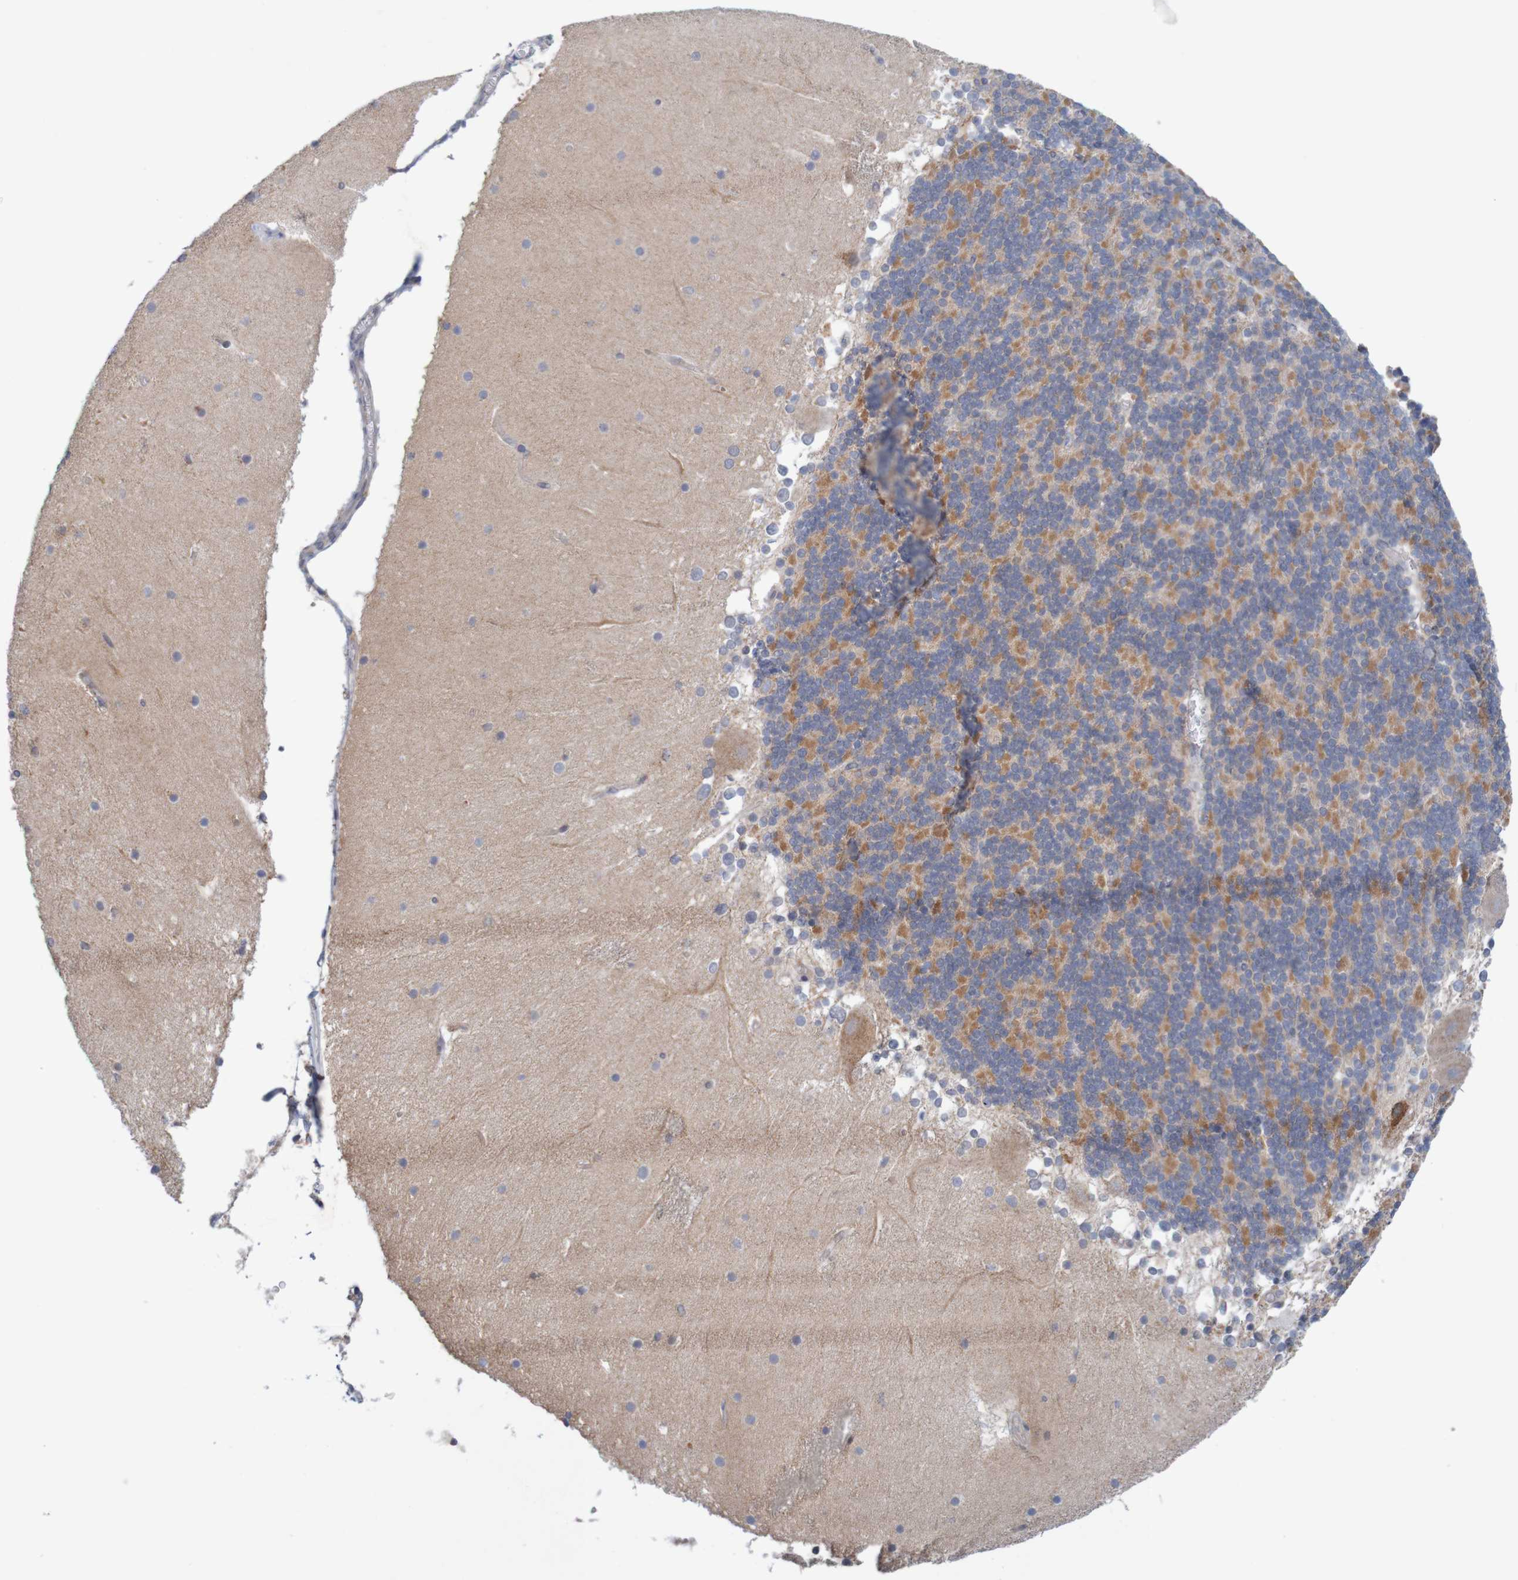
{"staining": {"intensity": "moderate", "quantity": "25%-75%", "location": "cytoplasmic/membranous"}, "tissue": "cerebellum", "cell_type": "Cells in granular layer", "image_type": "normal", "snomed": [{"axis": "morphology", "description": "Normal tissue, NOS"}, {"axis": "topography", "description": "Cerebellum"}], "caption": "Immunohistochemical staining of benign cerebellum displays 25%-75% levels of moderate cytoplasmic/membranous protein expression in about 25%-75% of cells in granular layer. The staining was performed using DAB (3,3'-diaminobenzidine), with brown indicating positive protein expression. Nuclei are stained blue with hematoxylin.", "gene": "NAV2", "patient": {"sex": "female", "age": 19}}